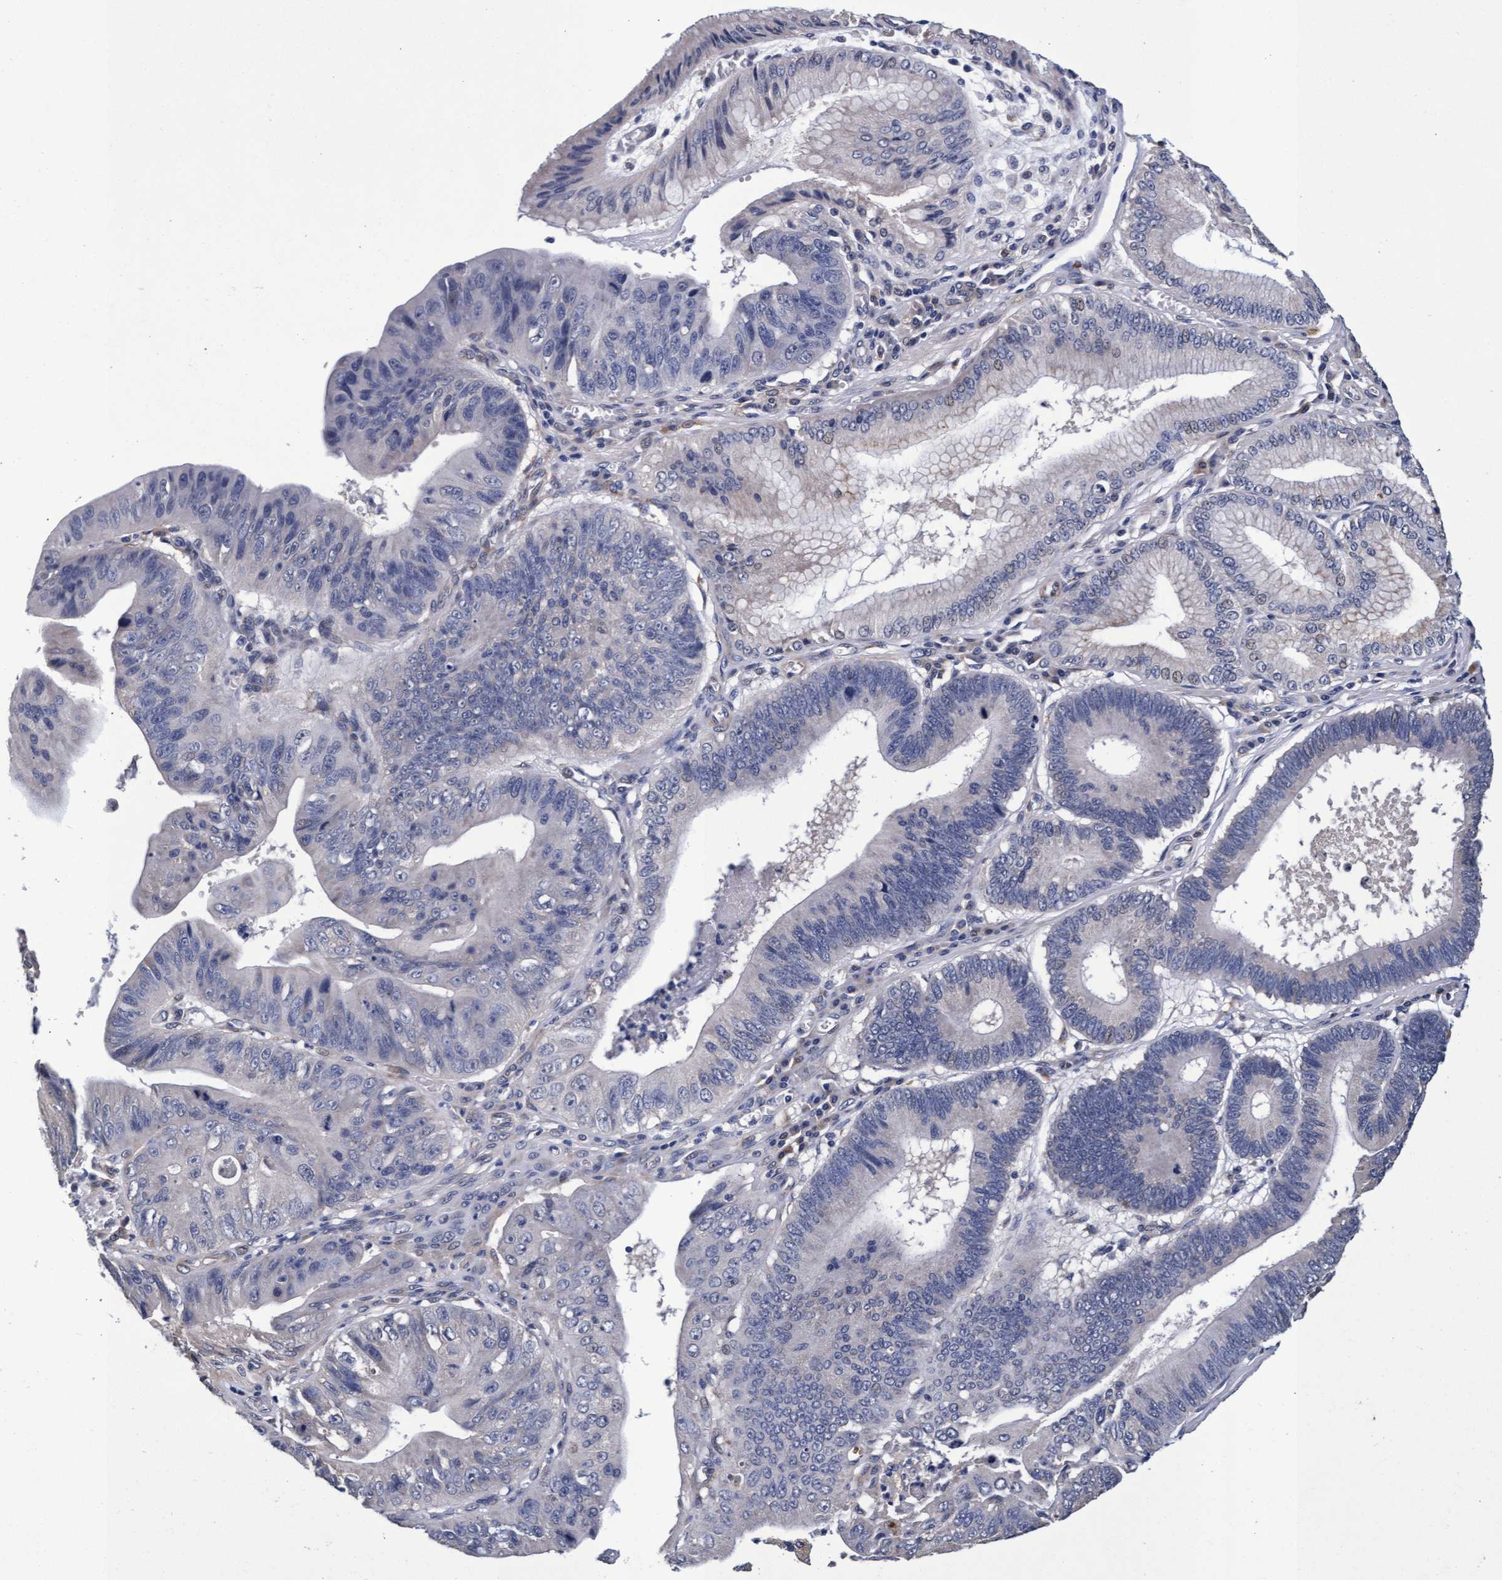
{"staining": {"intensity": "negative", "quantity": "none", "location": "none"}, "tissue": "stomach cancer", "cell_type": "Tumor cells", "image_type": "cancer", "snomed": [{"axis": "morphology", "description": "Adenocarcinoma, NOS"}, {"axis": "topography", "description": "Stomach"}], "caption": "Immunohistochemical staining of human stomach cancer shows no significant positivity in tumor cells. (DAB (3,3'-diaminobenzidine) immunohistochemistry (IHC), high magnification).", "gene": "CPQ", "patient": {"sex": "male", "age": 59}}